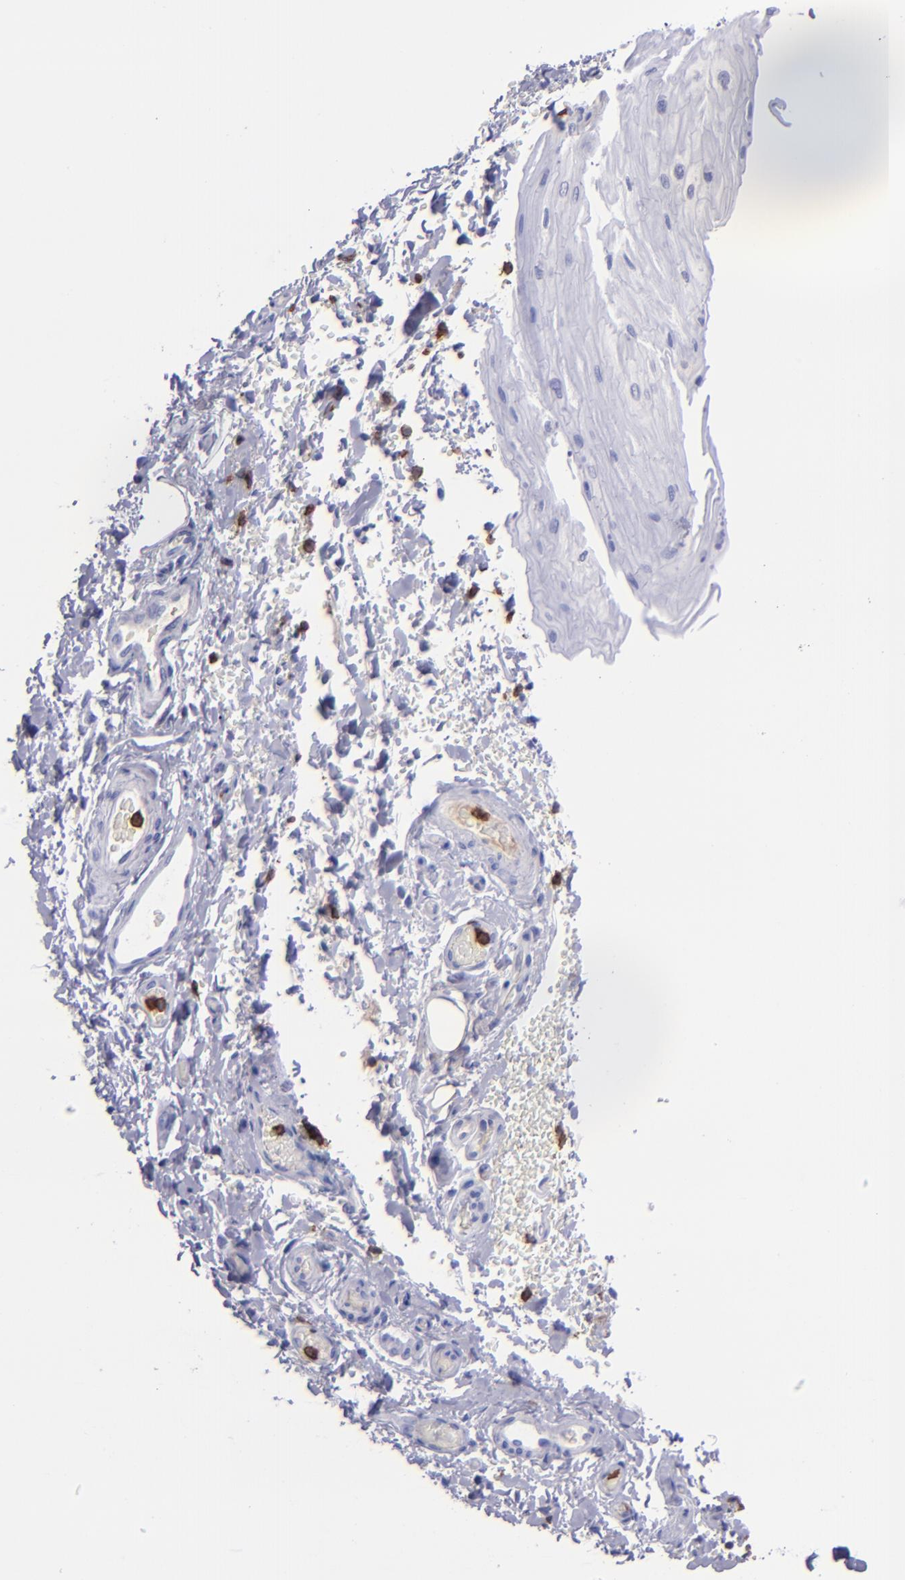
{"staining": {"intensity": "weak", "quantity": "<25%", "location": "cytoplasmic/membranous"}, "tissue": "esophagus", "cell_type": "Squamous epithelial cells", "image_type": "normal", "snomed": [{"axis": "morphology", "description": "Normal tissue, NOS"}, {"axis": "topography", "description": "Esophagus"}], "caption": "Esophagus stained for a protein using immunohistochemistry (IHC) demonstrates no expression squamous epithelial cells.", "gene": "ICAM3", "patient": {"sex": "male", "age": 62}}